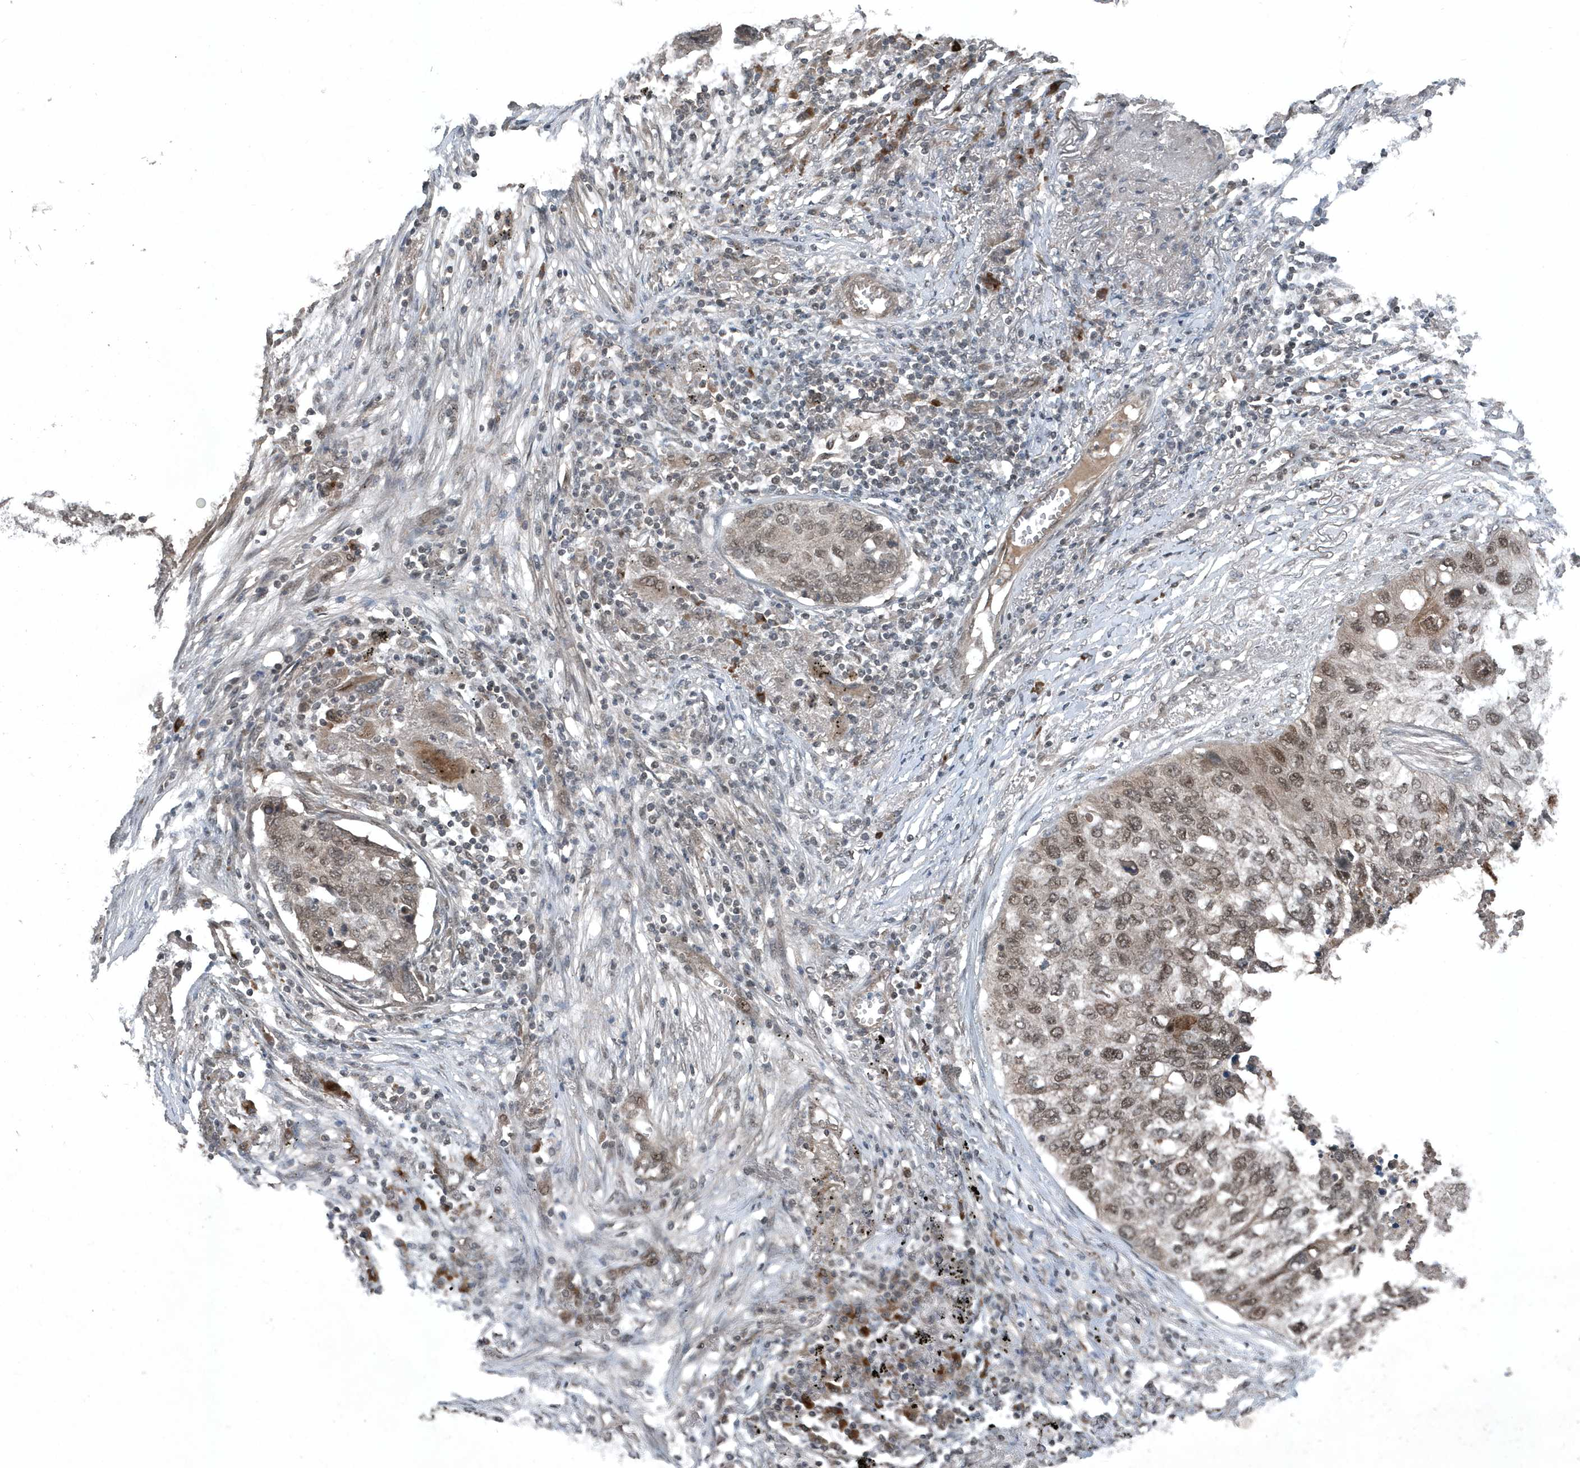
{"staining": {"intensity": "moderate", "quantity": ">75%", "location": "nuclear"}, "tissue": "lung cancer", "cell_type": "Tumor cells", "image_type": "cancer", "snomed": [{"axis": "morphology", "description": "Squamous cell carcinoma, NOS"}, {"axis": "topography", "description": "Lung"}], "caption": "Immunohistochemical staining of human squamous cell carcinoma (lung) demonstrates moderate nuclear protein staining in approximately >75% of tumor cells. (DAB IHC with brightfield microscopy, high magnification).", "gene": "QTRT2", "patient": {"sex": "female", "age": 63}}